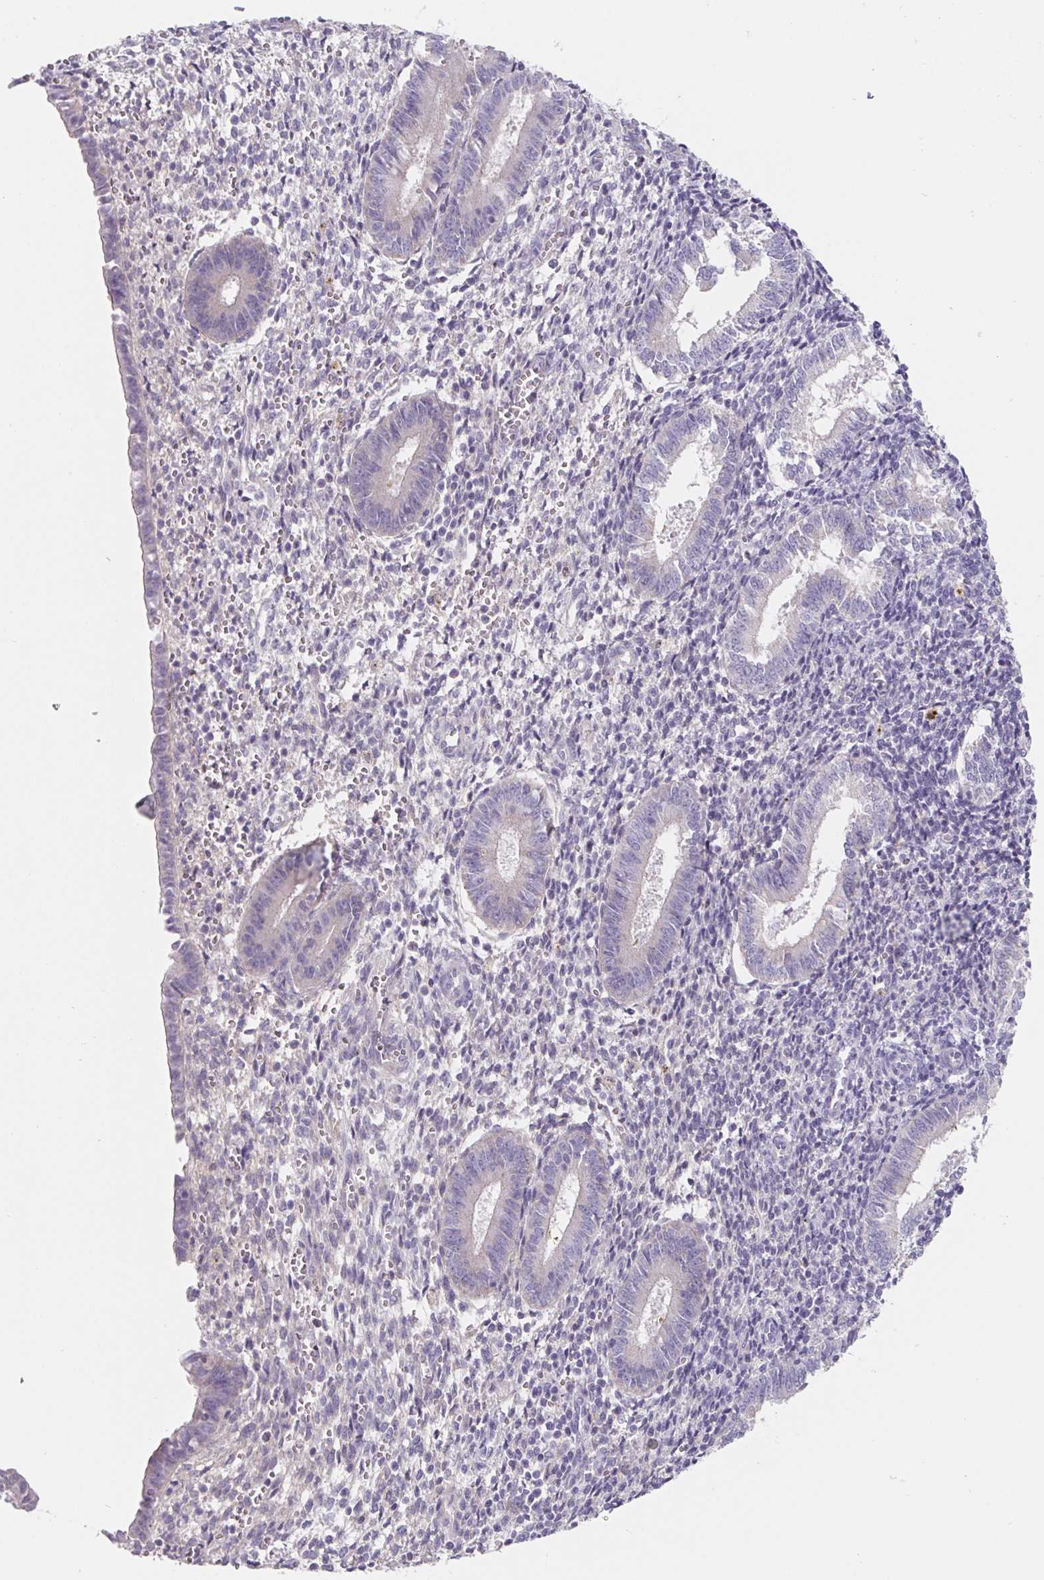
{"staining": {"intensity": "negative", "quantity": "none", "location": "none"}, "tissue": "endometrium", "cell_type": "Cells in endometrial stroma", "image_type": "normal", "snomed": [{"axis": "morphology", "description": "Normal tissue, NOS"}, {"axis": "topography", "description": "Endometrium"}], "caption": "This photomicrograph is of unremarkable endometrium stained with IHC to label a protein in brown with the nuclei are counter-stained blue. There is no positivity in cells in endometrial stroma.", "gene": "LPA", "patient": {"sex": "female", "age": 25}}